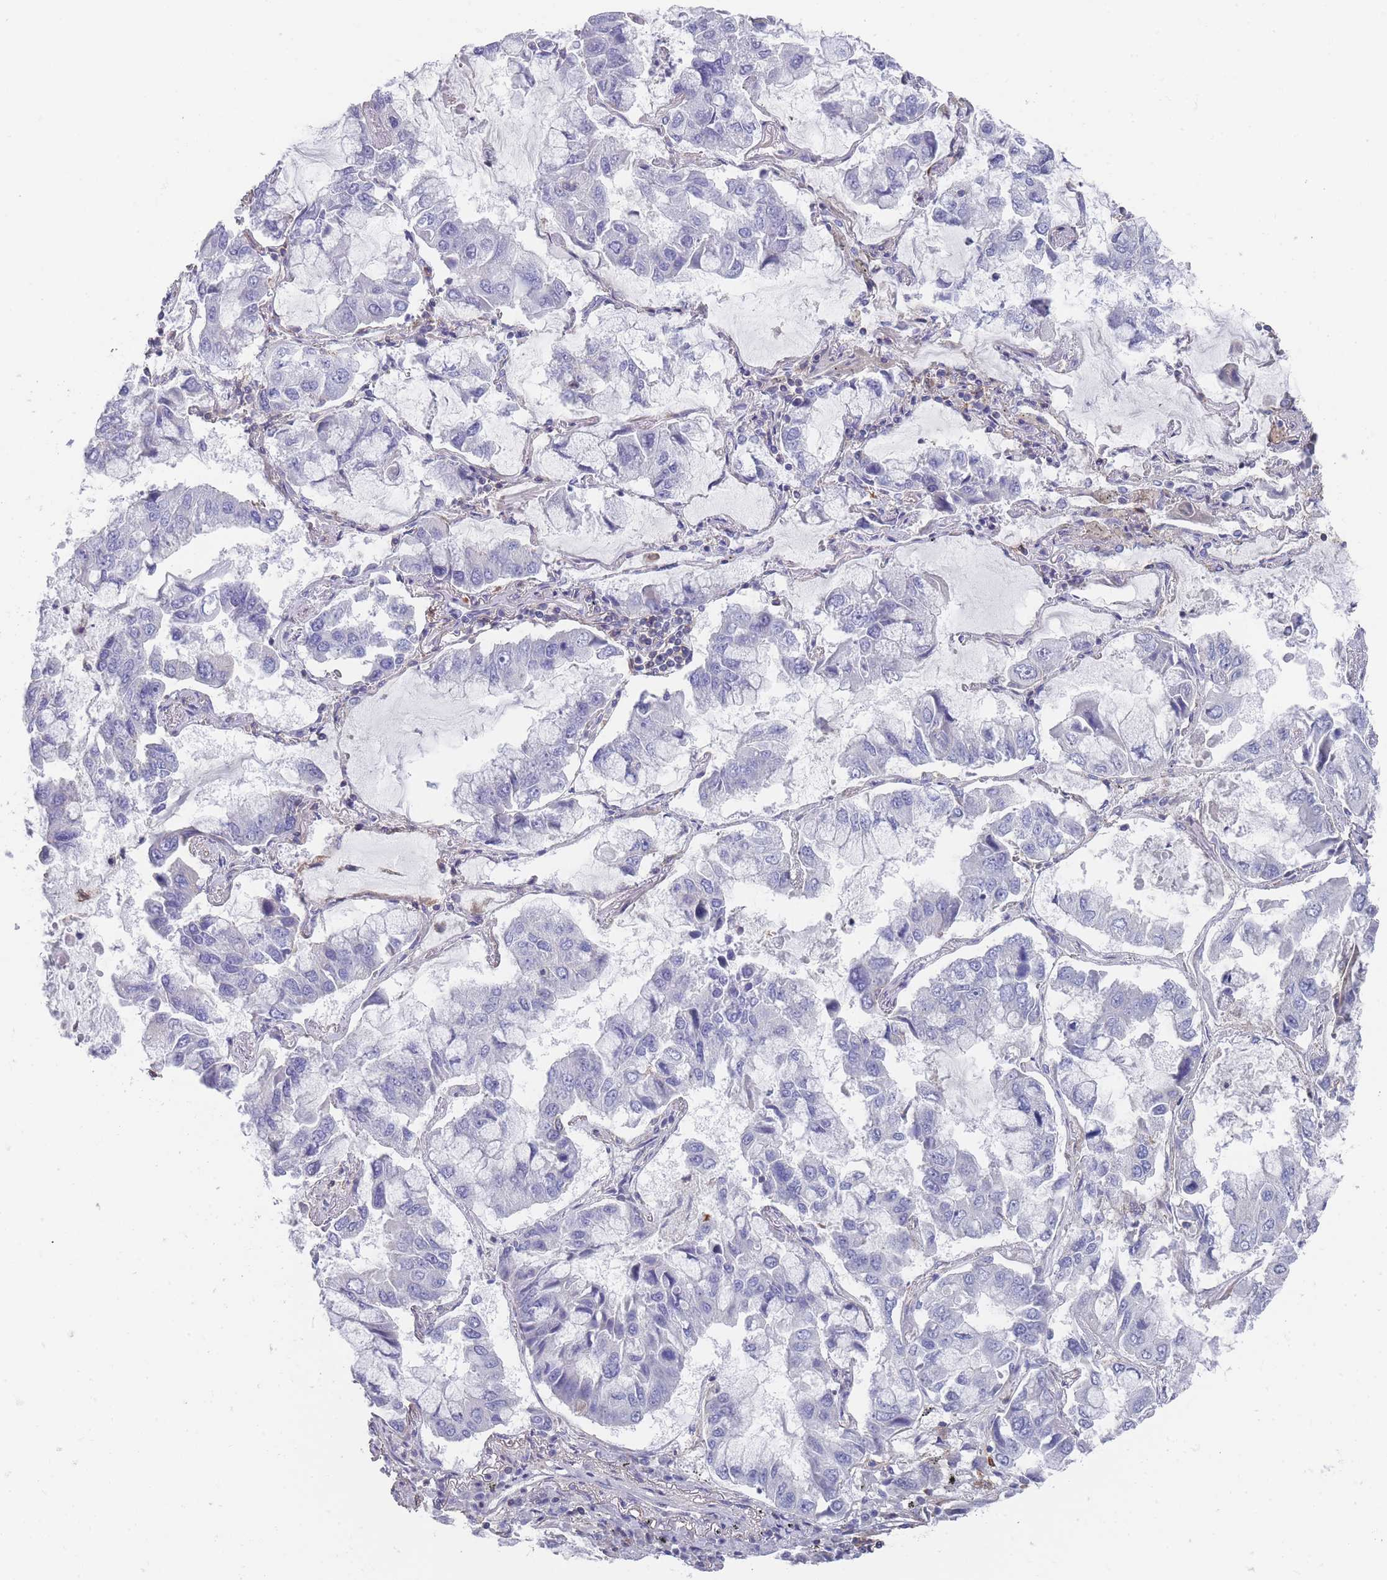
{"staining": {"intensity": "negative", "quantity": "none", "location": "none"}, "tissue": "lung cancer", "cell_type": "Tumor cells", "image_type": "cancer", "snomed": [{"axis": "morphology", "description": "Adenocarcinoma, NOS"}, {"axis": "topography", "description": "Lung"}], "caption": "High magnification brightfield microscopy of lung adenocarcinoma stained with DAB (3,3'-diaminobenzidine) (brown) and counterstained with hematoxylin (blue): tumor cells show no significant staining.", "gene": "SCCPDH", "patient": {"sex": "male", "age": 64}}